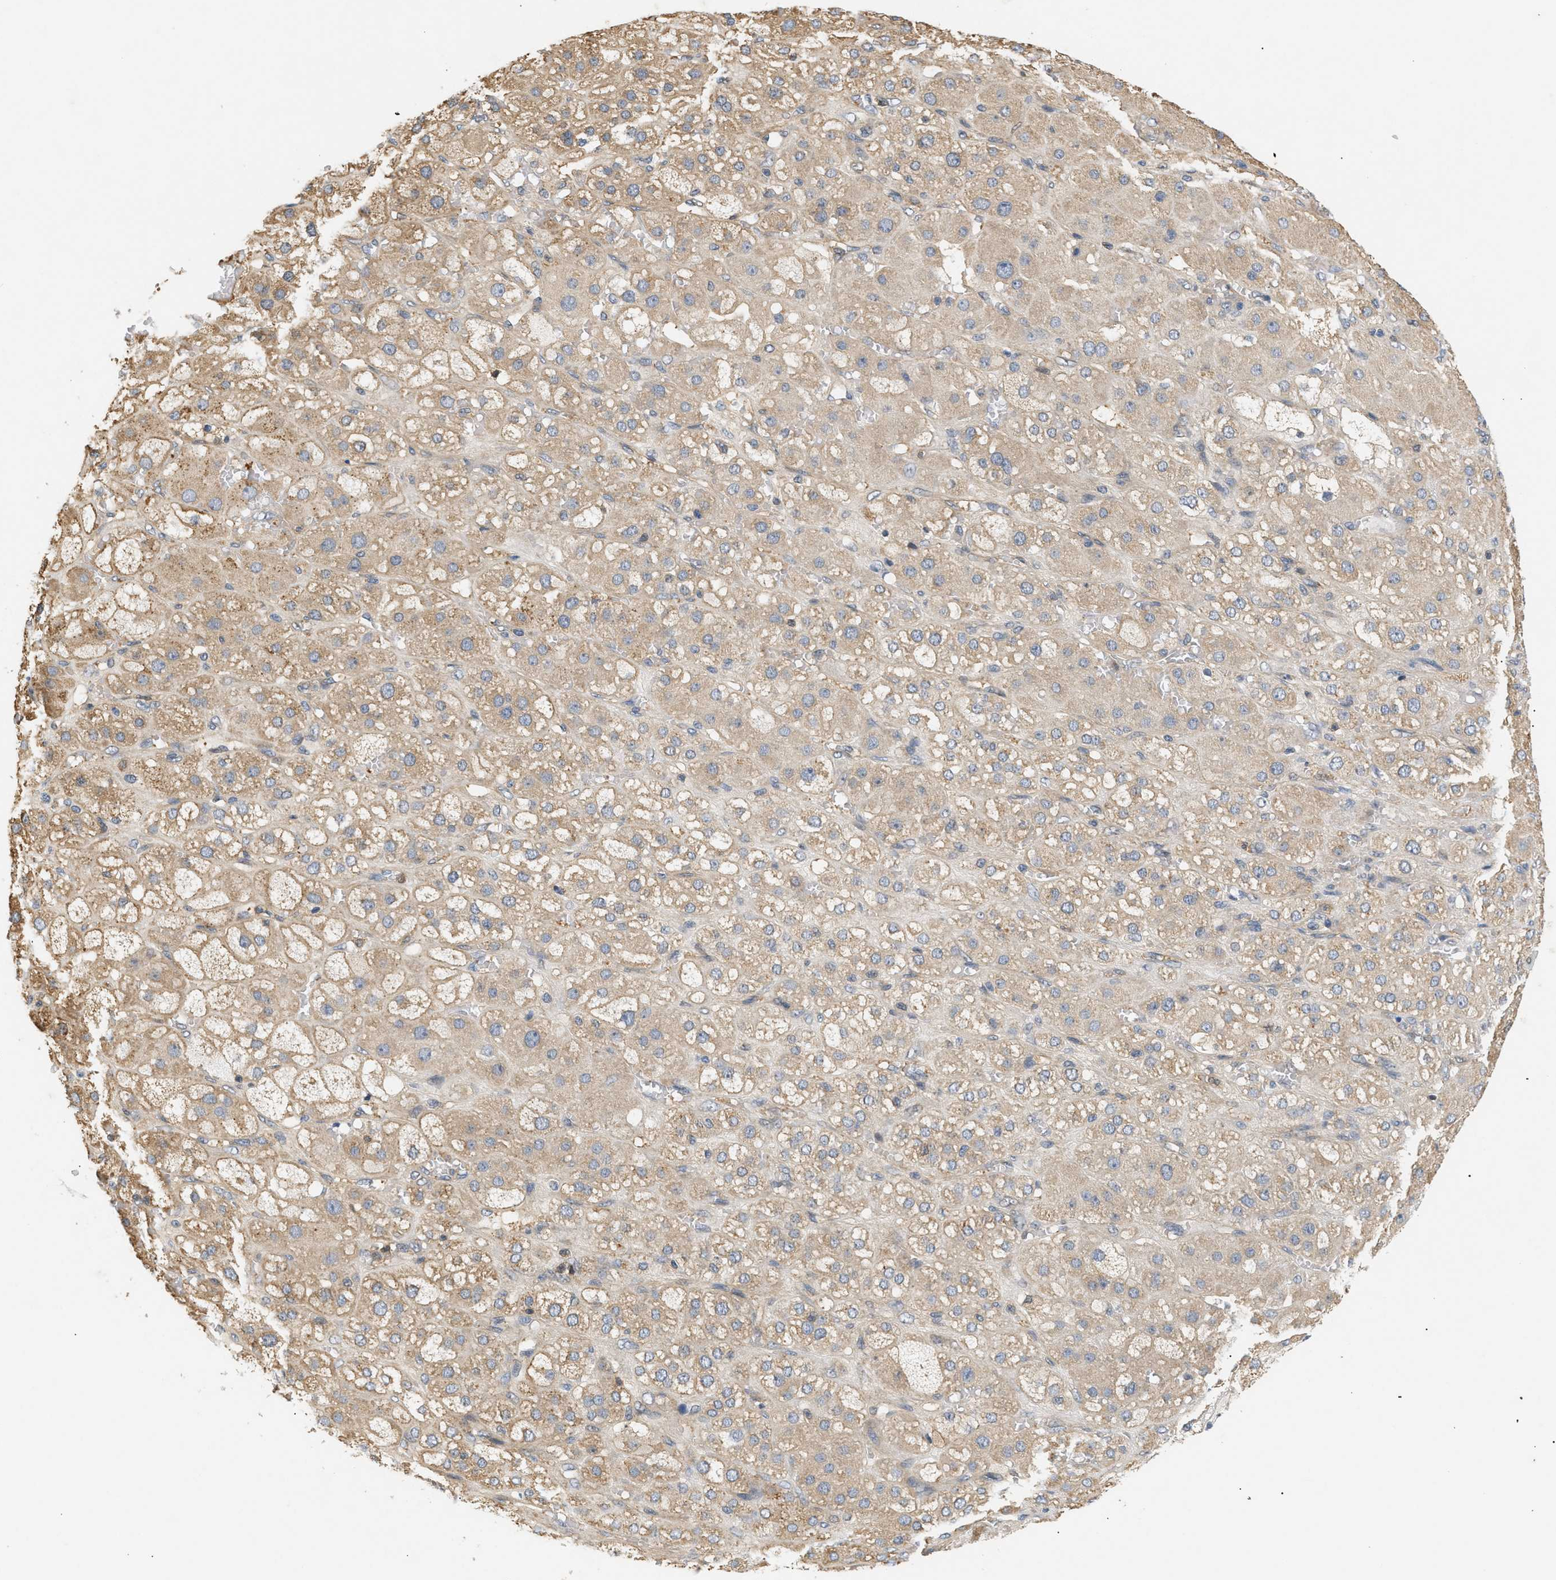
{"staining": {"intensity": "moderate", "quantity": ">75%", "location": "cytoplasmic/membranous"}, "tissue": "adrenal gland", "cell_type": "Glandular cells", "image_type": "normal", "snomed": [{"axis": "morphology", "description": "Normal tissue, NOS"}, {"axis": "topography", "description": "Adrenal gland"}], "caption": "Protein staining of normal adrenal gland demonstrates moderate cytoplasmic/membranous expression in about >75% of glandular cells.", "gene": "FARS2", "patient": {"sex": "female", "age": 47}}